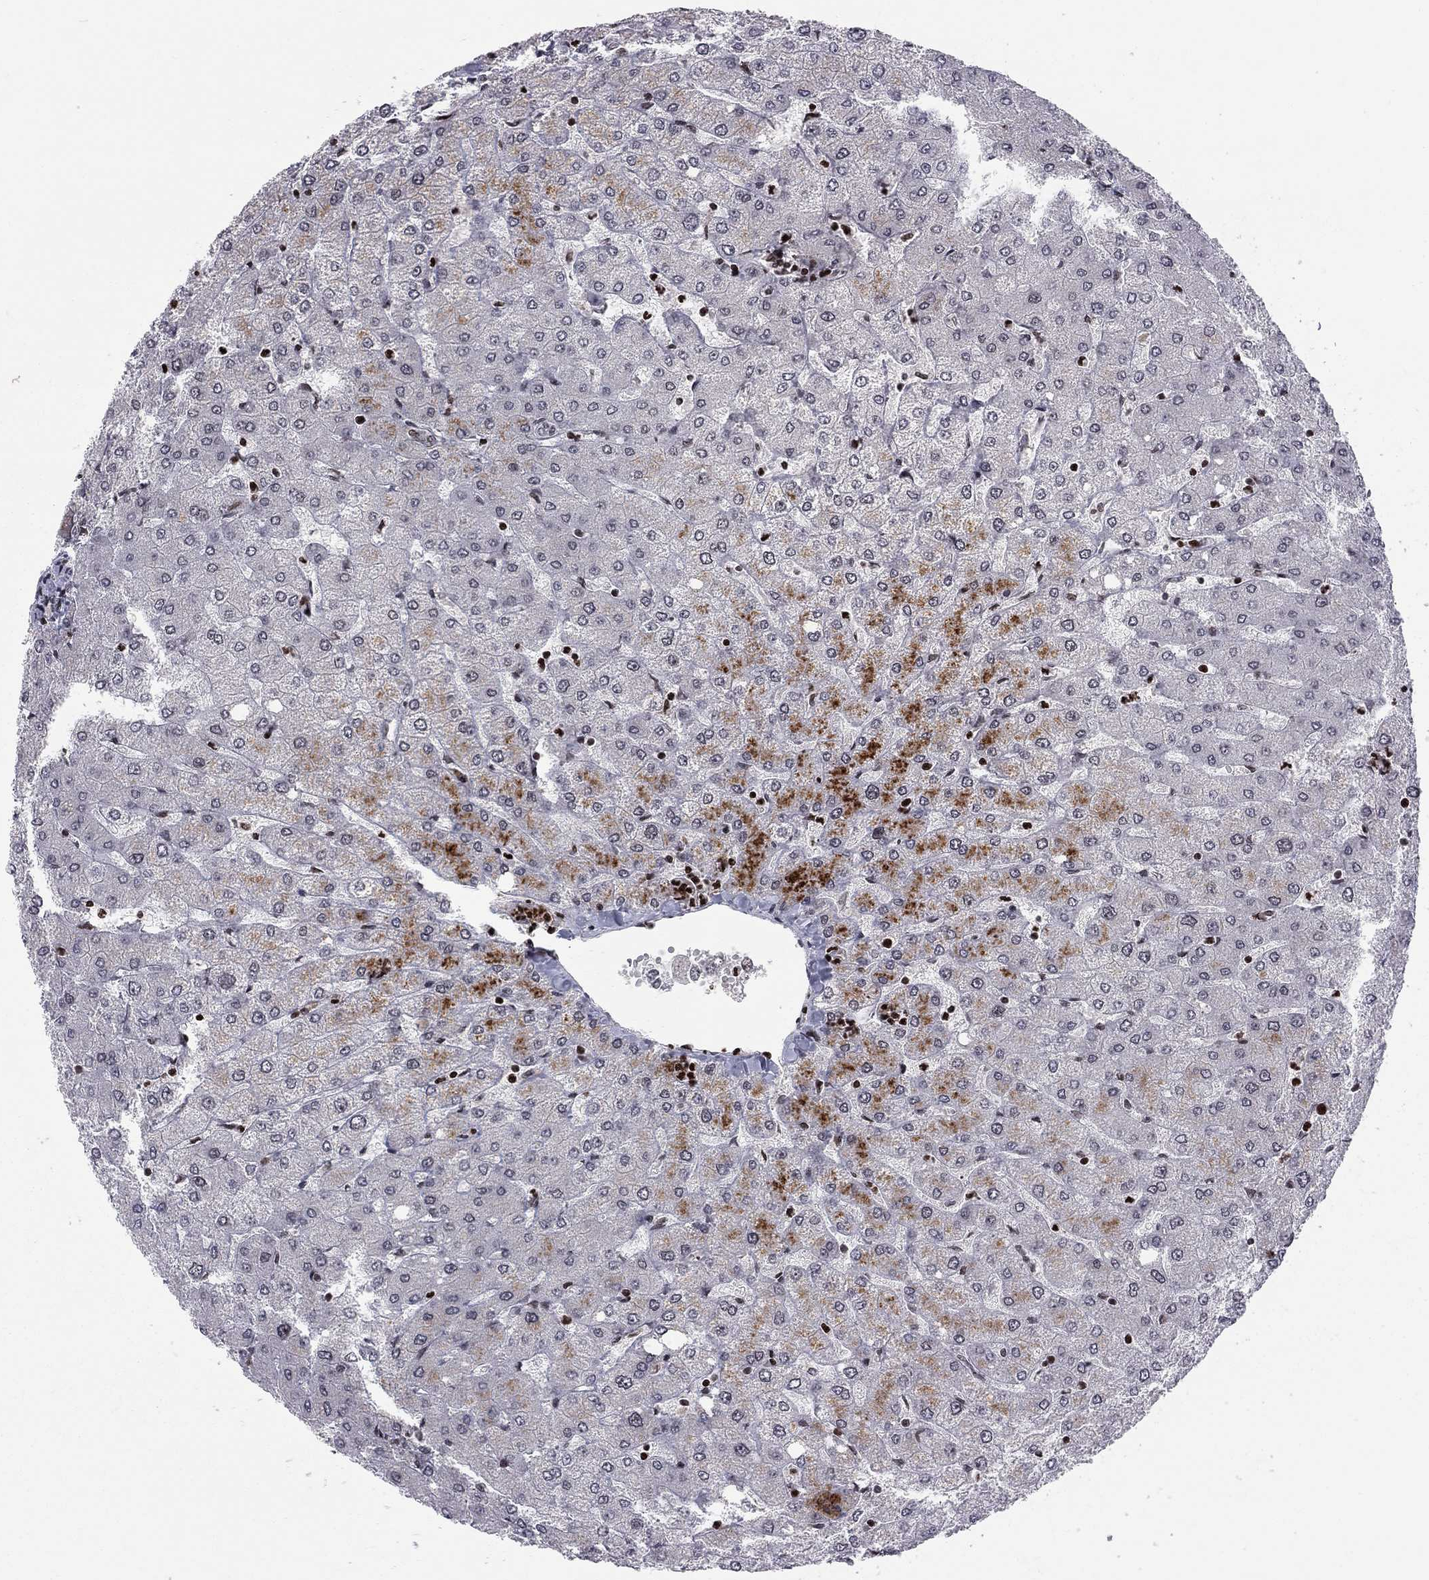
{"staining": {"intensity": "negative", "quantity": "none", "location": "none"}, "tissue": "liver", "cell_type": "Cholangiocytes", "image_type": "normal", "snomed": [{"axis": "morphology", "description": "Normal tissue, NOS"}, {"axis": "topography", "description": "Liver"}], "caption": "Histopathology image shows no significant protein positivity in cholangiocytes of unremarkable liver.", "gene": "RNASEH2C", "patient": {"sex": "female", "age": 54}}